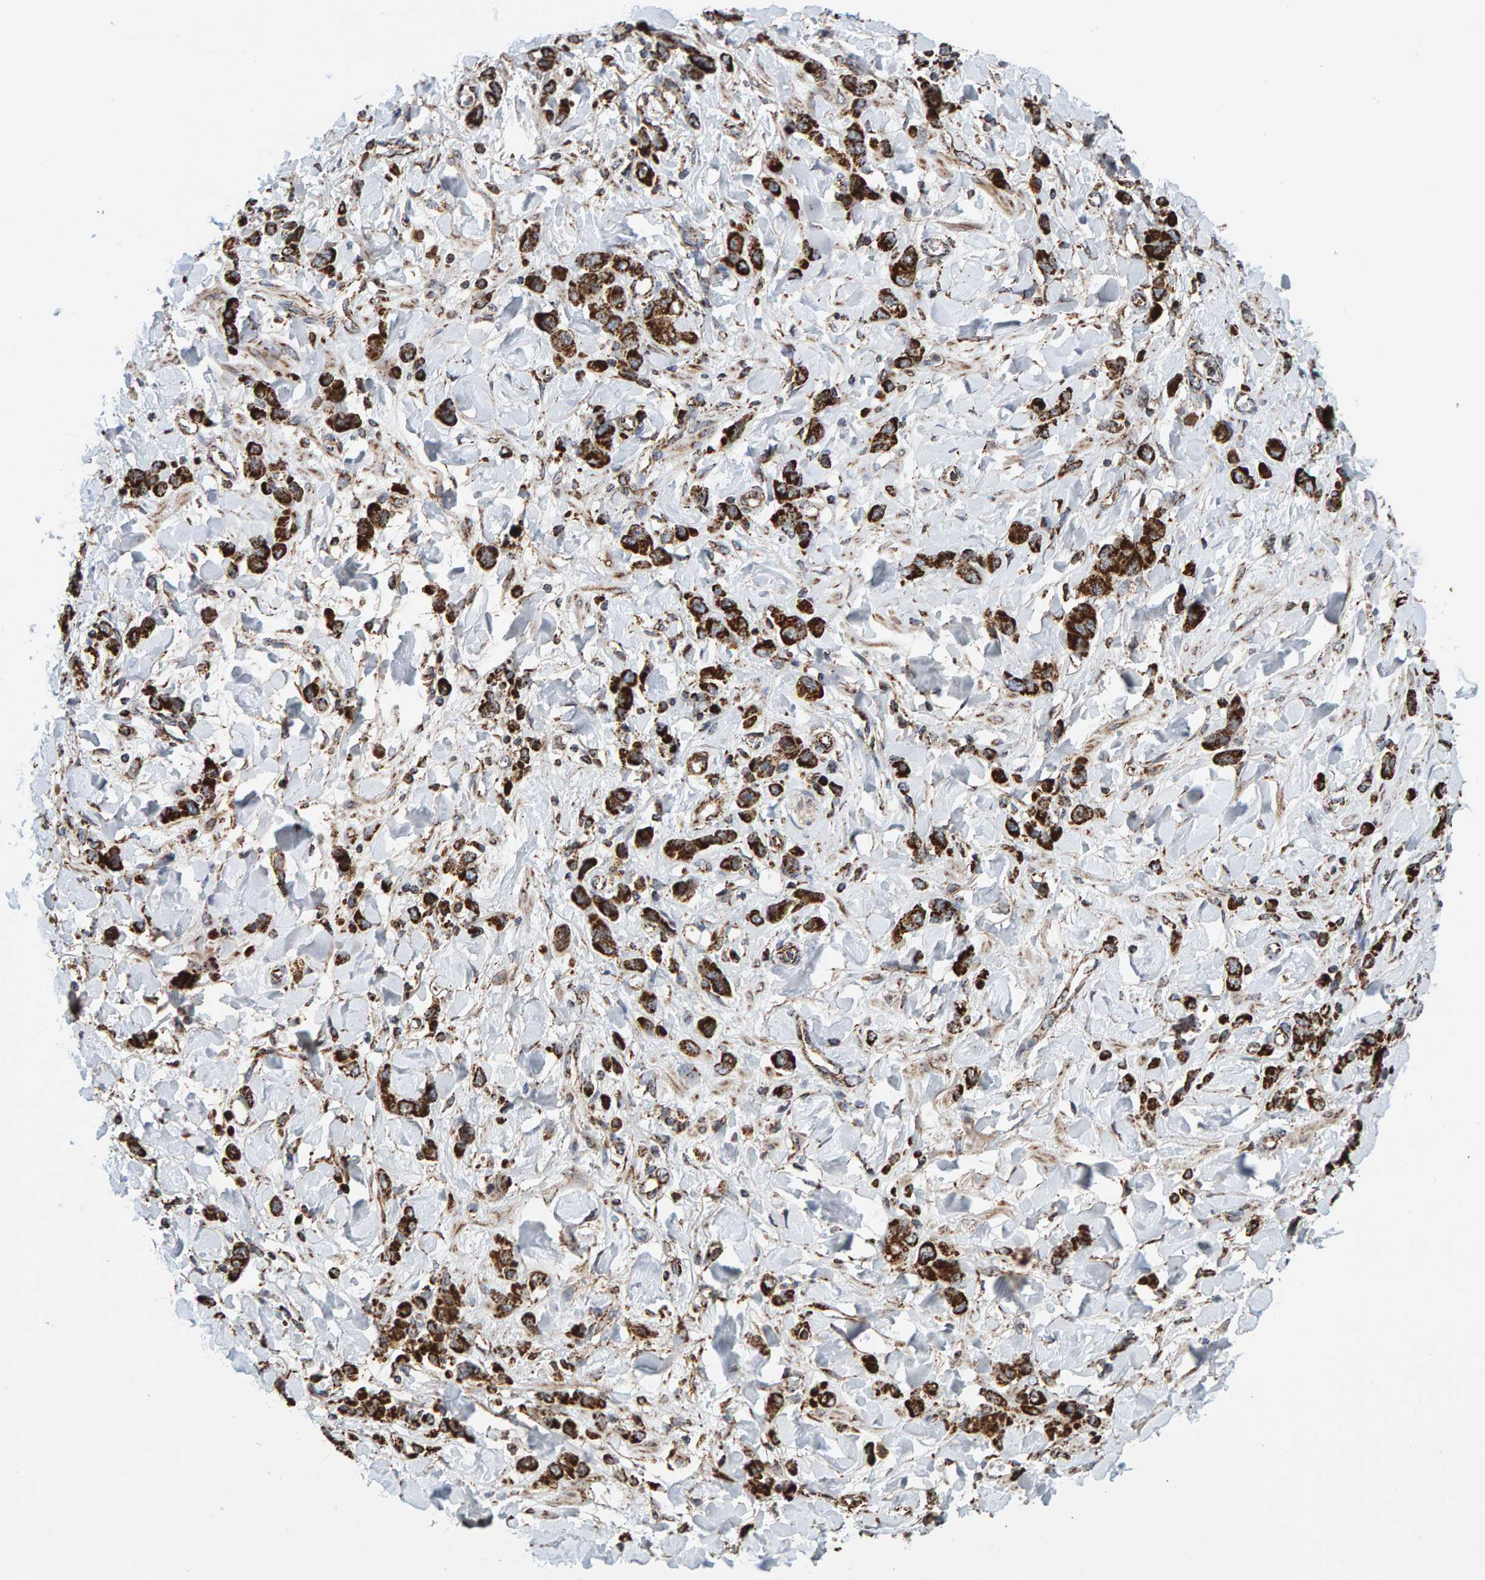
{"staining": {"intensity": "strong", "quantity": ">75%", "location": "cytoplasmic/membranous"}, "tissue": "stomach cancer", "cell_type": "Tumor cells", "image_type": "cancer", "snomed": [{"axis": "morphology", "description": "Normal tissue, NOS"}, {"axis": "morphology", "description": "Adenocarcinoma, NOS"}, {"axis": "topography", "description": "Stomach"}], "caption": "IHC (DAB (3,3'-diaminobenzidine)) staining of human stomach adenocarcinoma displays strong cytoplasmic/membranous protein expression in about >75% of tumor cells.", "gene": "MRPL45", "patient": {"sex": "male", "age": 82}}